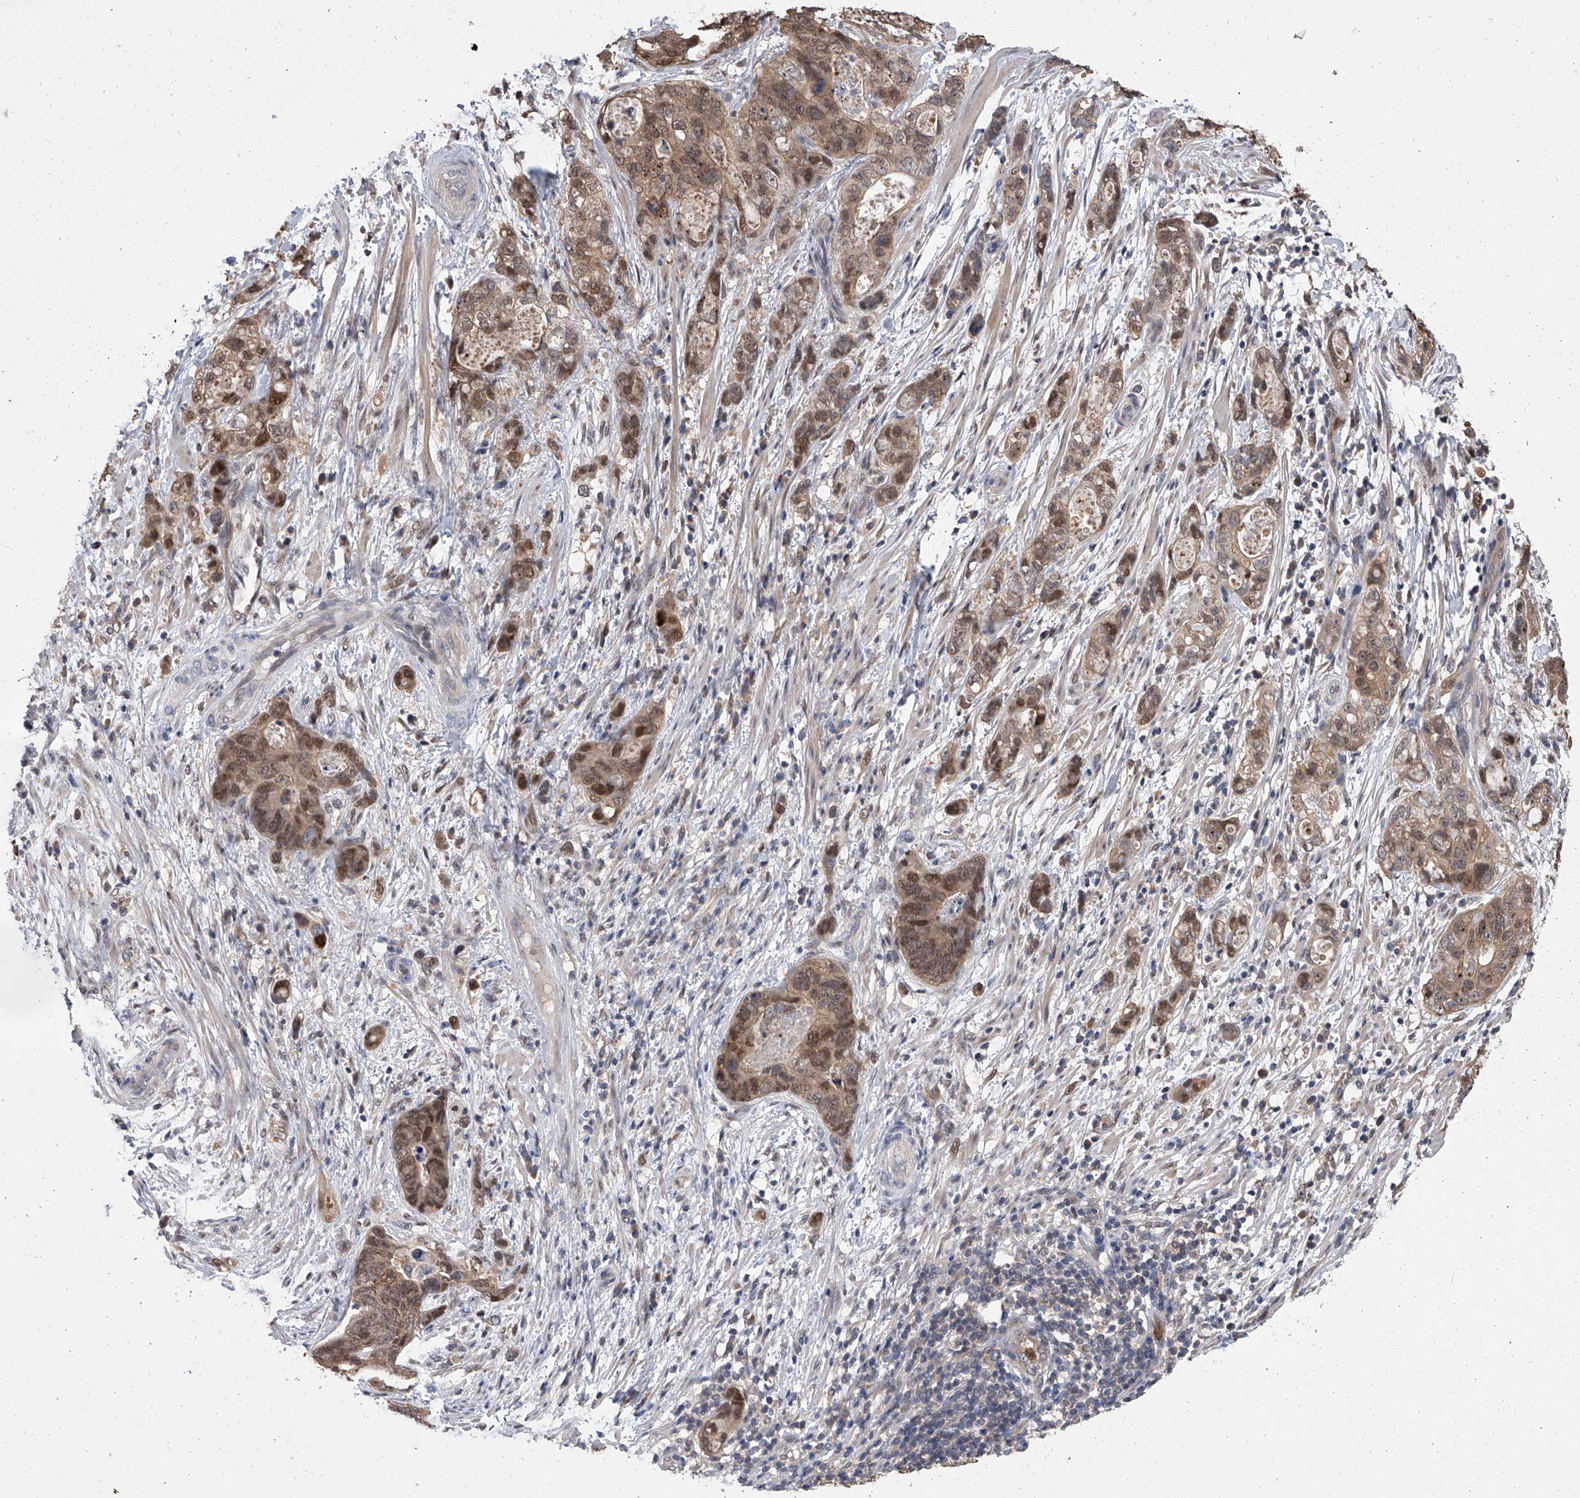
{"staining": {"intensity": "moderate", "quantity": ">75%", "location": "cytoplasmic/membranous,nuclear"}, "tissue": "stomach cancer", "cell_type": "Tumor cells", "image_type": "cancer", "snomed": [{"axis": "morphology", "description": "Normal tissue, NOS"}, {"axis": "morphology", "description": "Adenocarcinoma, NOS"}, {"axis": "topography", "description": "Stomach"}], "caption": "Immunohistochemical staining of human stomach cancer (adenocarcinoma) reveals medium levels of moderate cytoplasmic/membranous and nuclear expression in approximately >75% of tumor cells. (brown staining indicates protein expression, while blue staining denotes nuclei).", "gene": "BHLHE23", "patient": {"sex": "female", "age": 89}}